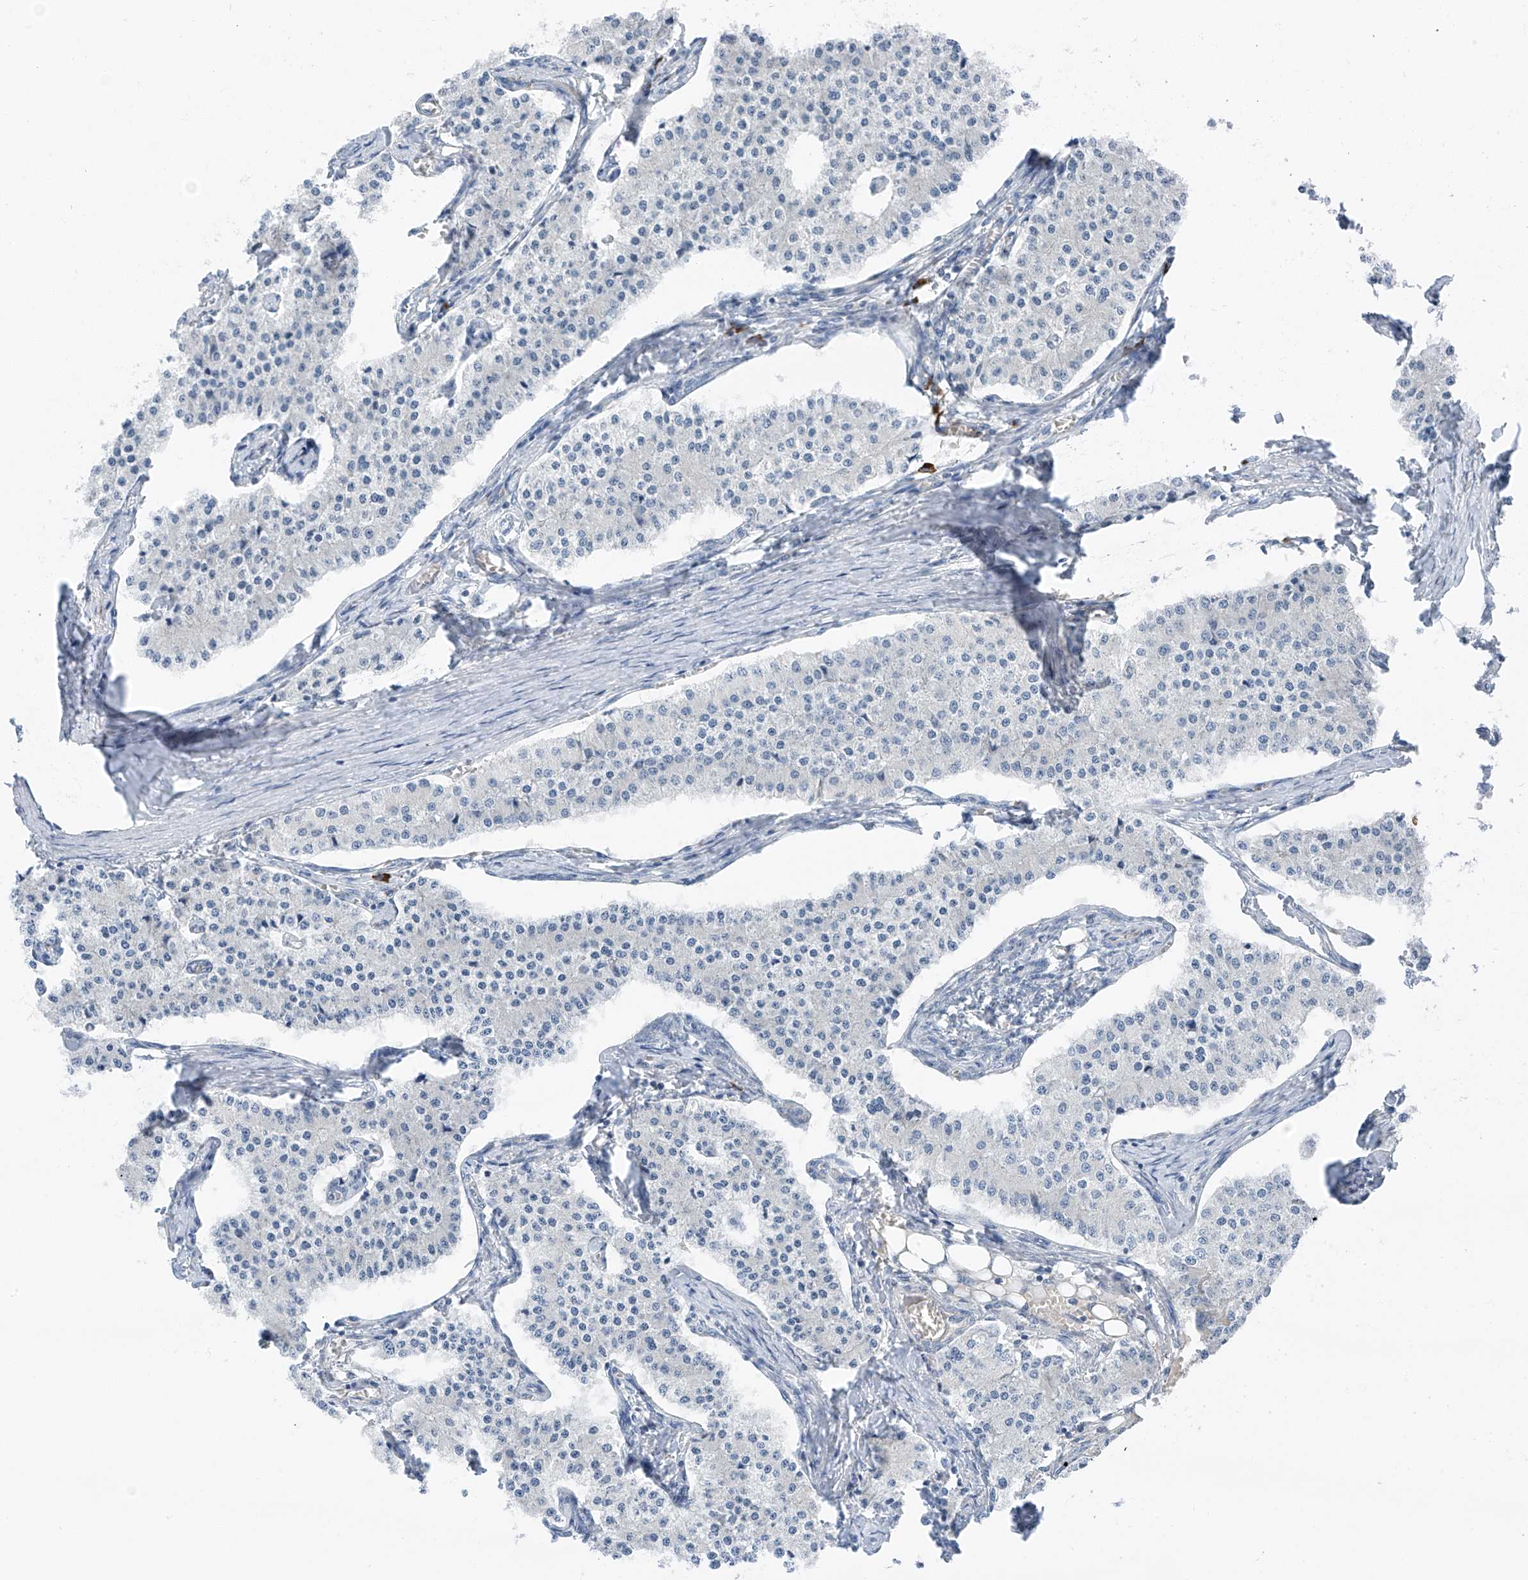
{"staining": {"intensity": "negative", "quantity": "none", "location": "none"}, "tissue": "carcinoid", "cell_type": "Tumor cells", "image_type": "cancer", "snomed": [{"axis": "morphology", "description": "Carcinoid, malignant, NOS"}, {"axis": "topography", "description": "Colon"}], "caption": "An immunohistochemistry (IHC) histopathology image of carcinoid is shown. There is no staining in tumor cells of carcinoid. The staining is performed using DAB (3,3'-diaminobenzidine) brown chromogen with nuclei counter-stained in using hematoxylin.", "gene": "CHMP2B", "patient": {"sex": "female", "age": 52}}